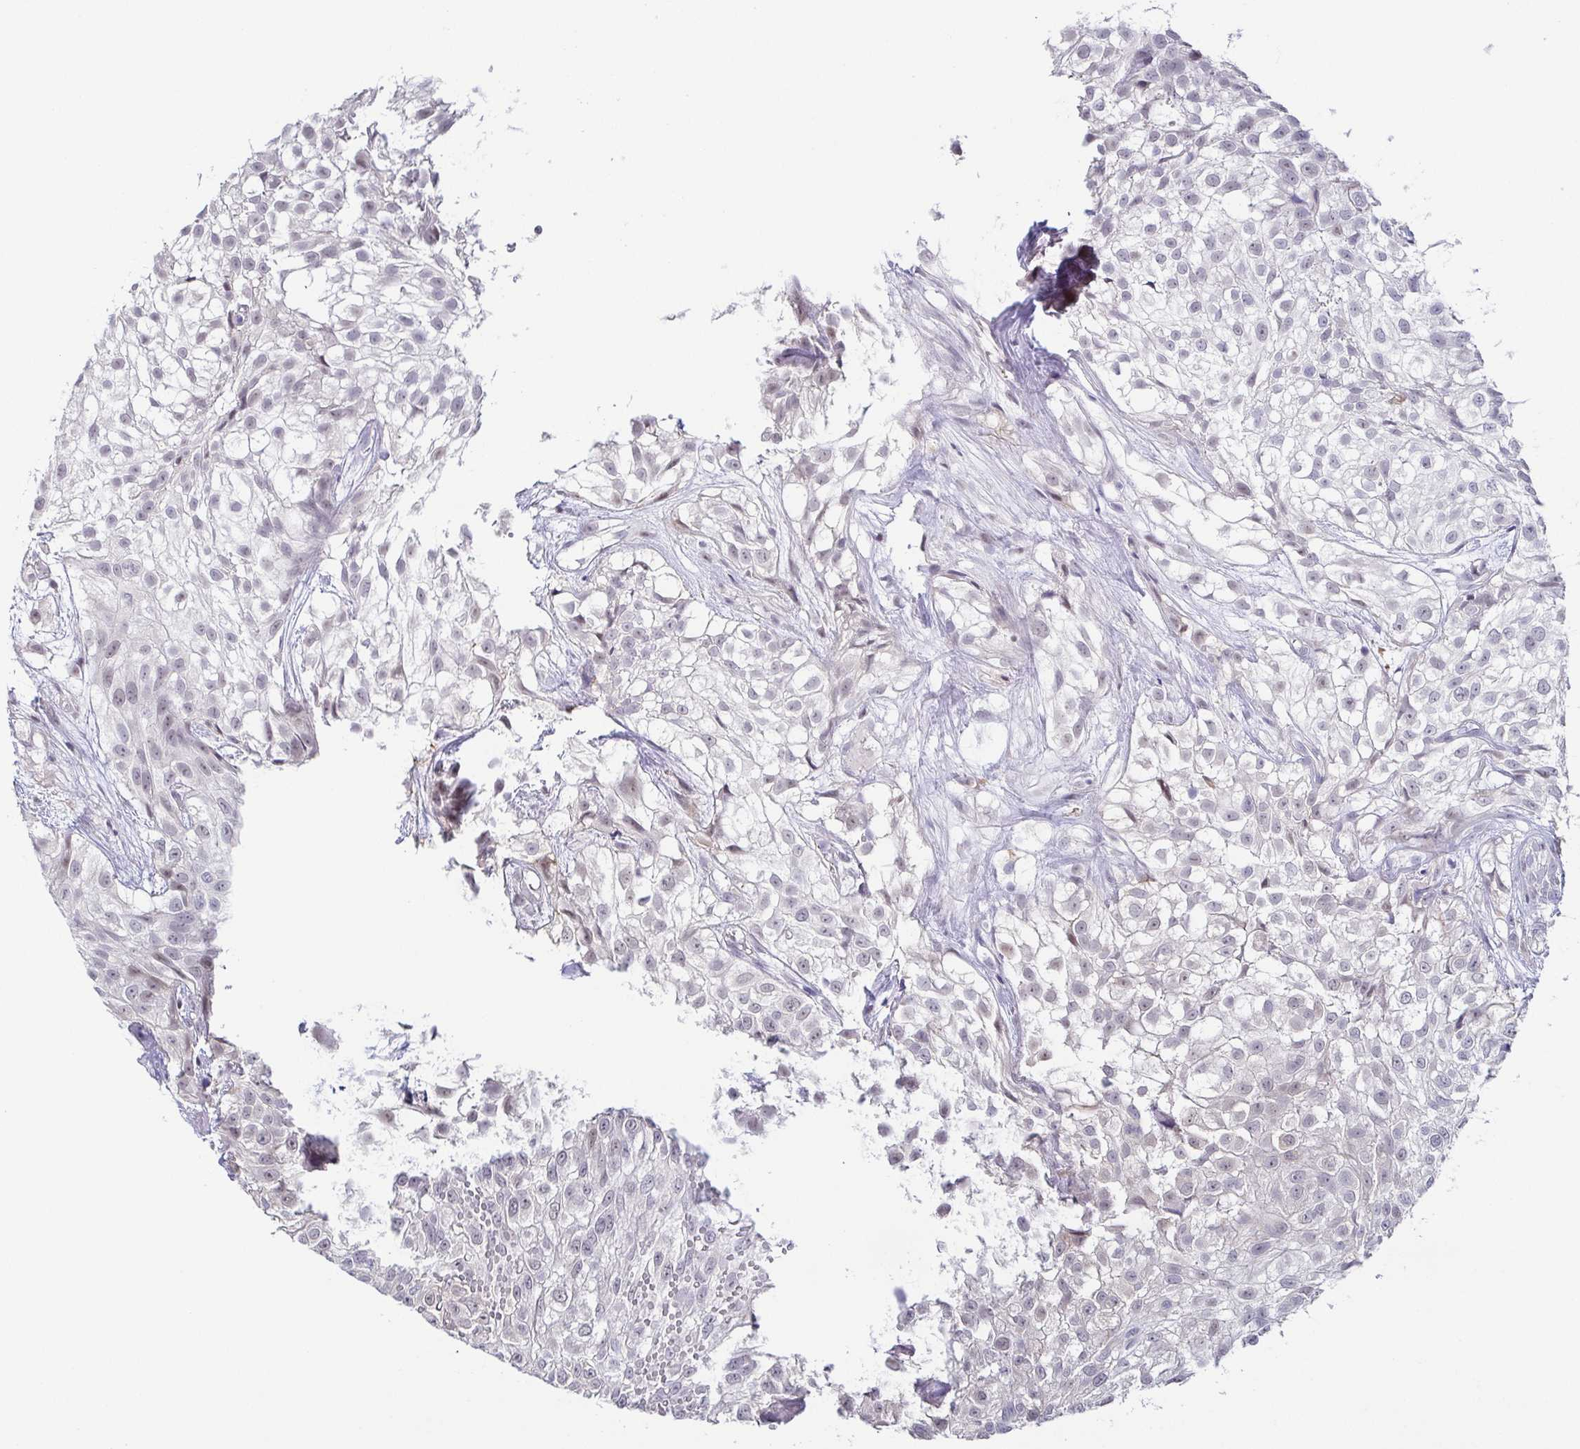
{"staining": {"intensity": "negative", "quantity": "none", "location": "none"}, "tissue": "urothelial cancer", "cell_type": "Tumor cells", "image_type": "cancer", "snomed": [{"axis": "morphology", "description": "Urothelial carcinoma, High grade"}, {"axis": "topography", "description": "Urinary bladder"}], "caption": "This is an immunohistochemistry (IHC) histopathology image of urothelial carcinoma (high-grade). There is no positivity in tumor cells.", "gene": "NEFH", "patient": {"sex": "male", "age": 56}}